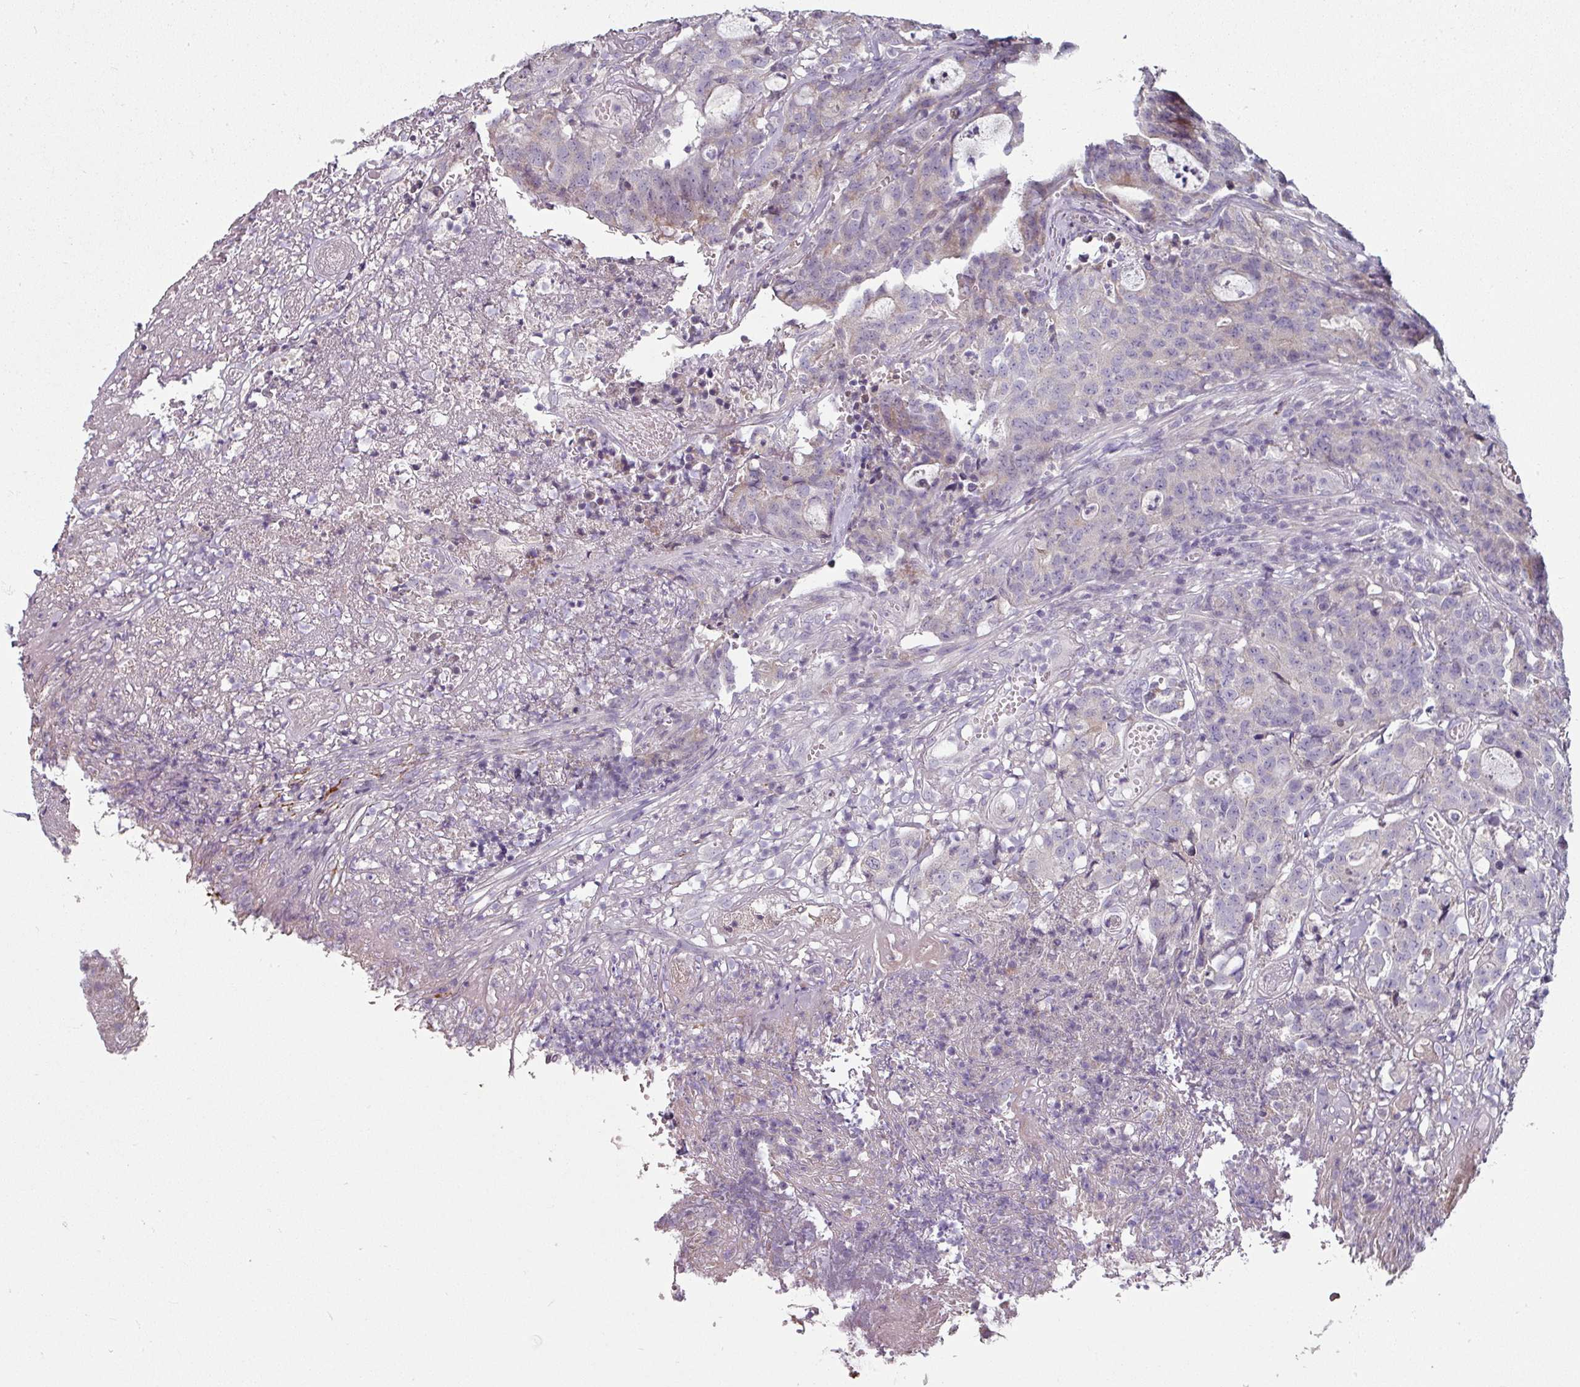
{"staining": {"intensity": "negative", "quantity": "none", "location": "none"}, "tissue": "colorectal cancer", "cell_type": "Tumor cells", "image_type": "cancer", "snomed": [{"axis": "morphology", "description": "Adenocarcinoma, NOS"}, {"axis": "topography", "description": "Colon"}], "caption": "Histopathology image shows no significant protein positivity in tumor cells of colorectal cancer (adenocarcinoma).", "gene": "MTMR14", "patient": {"sex": "male", "age": 83}}